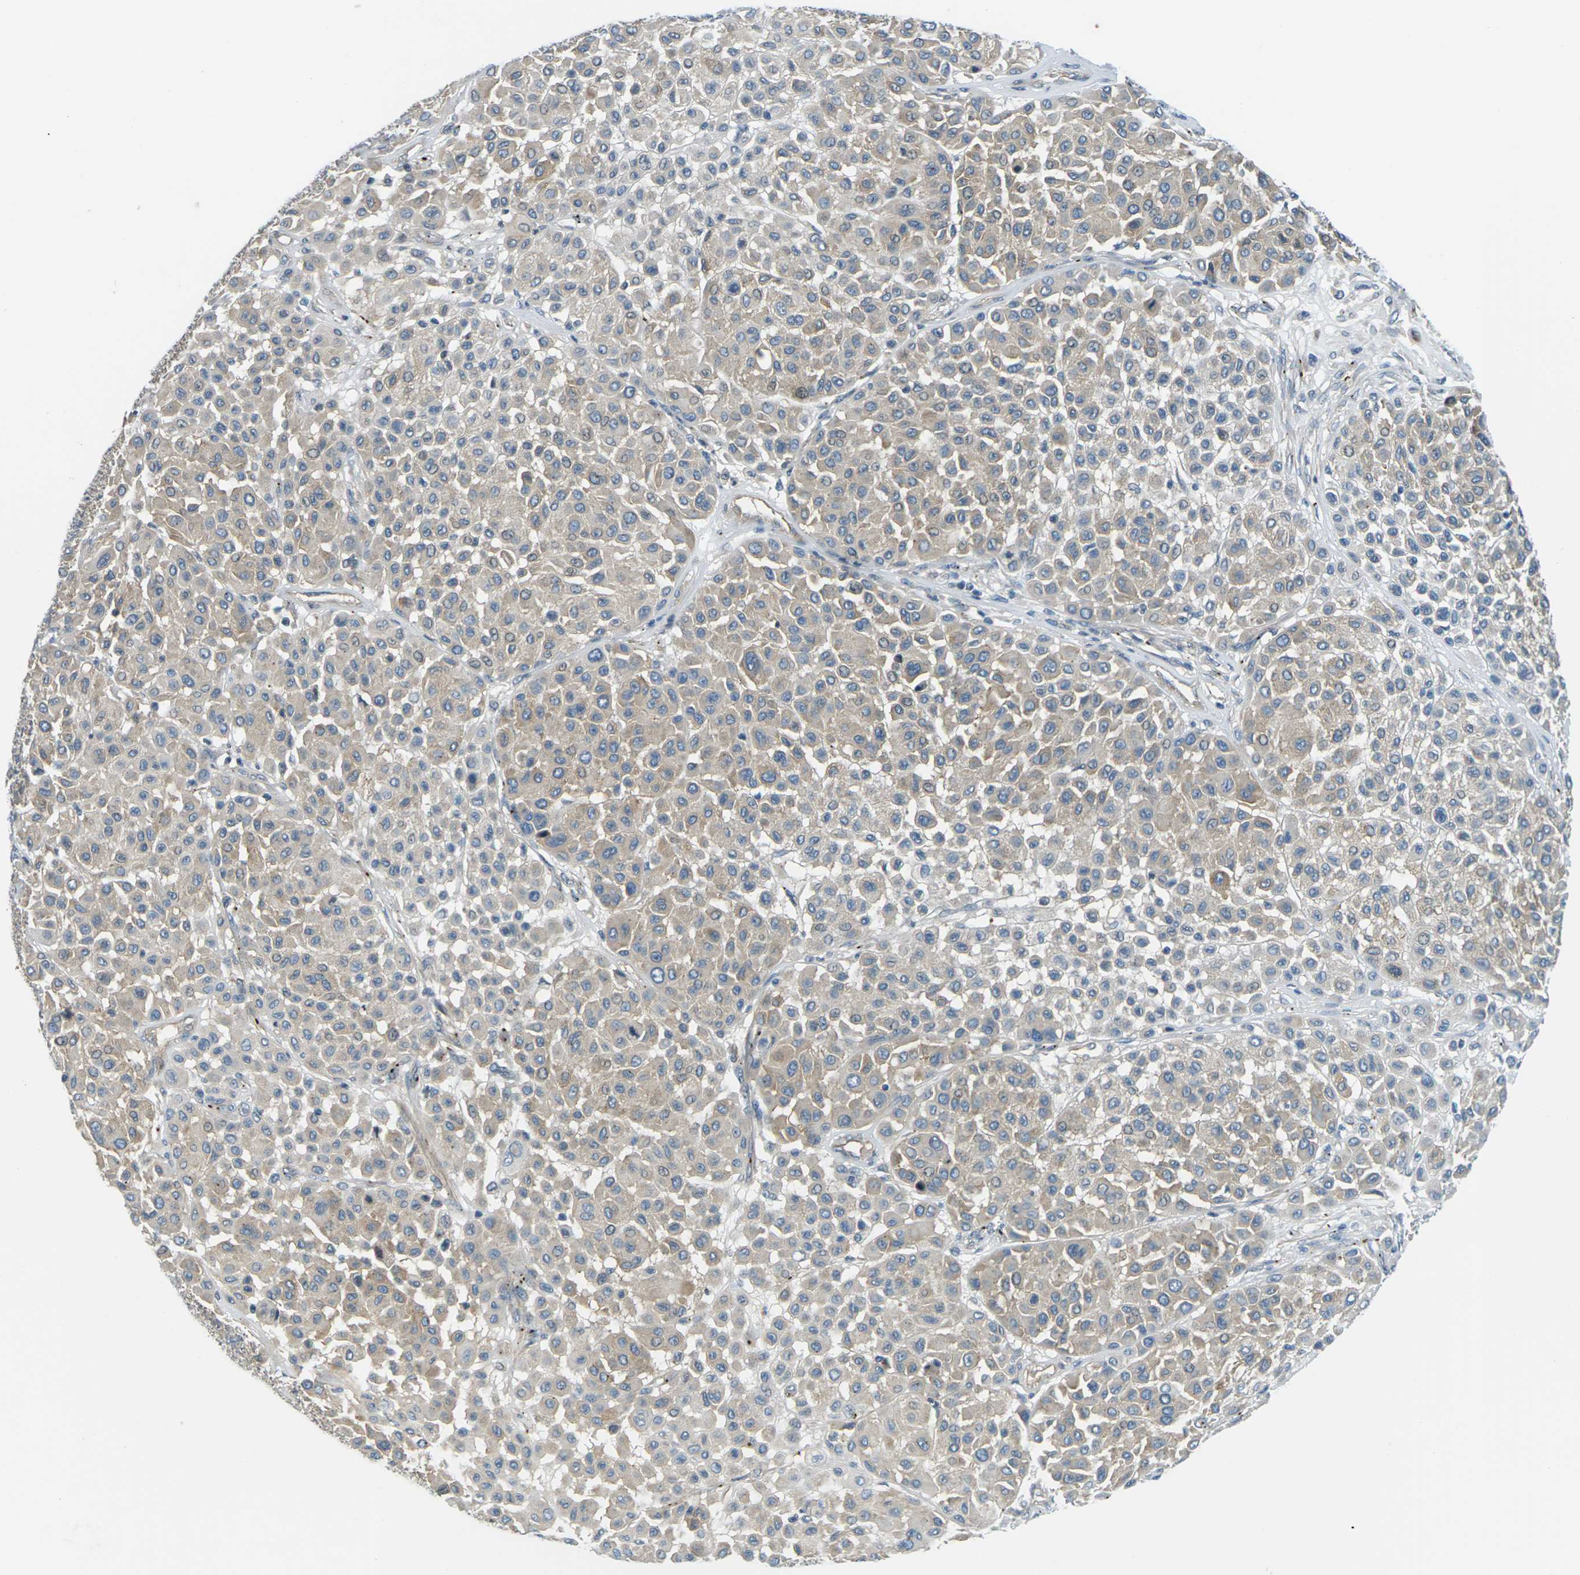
{"staining": {"intensity": "weak", "quantity": ">75%", "location": "cytoplasmic/membranous"}, "tissue": "melanoma", "cell_type": "Tumor cells", "image_type": "cancer", "snomed": [{"axis": "morphology", "description": "Malignant melanoma, Metastatic site"}, {"axis": "topography", "description": "Soft tissue"}], "caption": "Brown immunohistochemical staining in malignant melanoma (metastatic site) reveals weak cytoplasmic/membranous expression in approximately >75% of tumor cells. (brown staining indicates protein expression, while blue staining denotes nuclei).", "gene": "SLC13A3", "patient": {"sex": "male", "age": 41}}